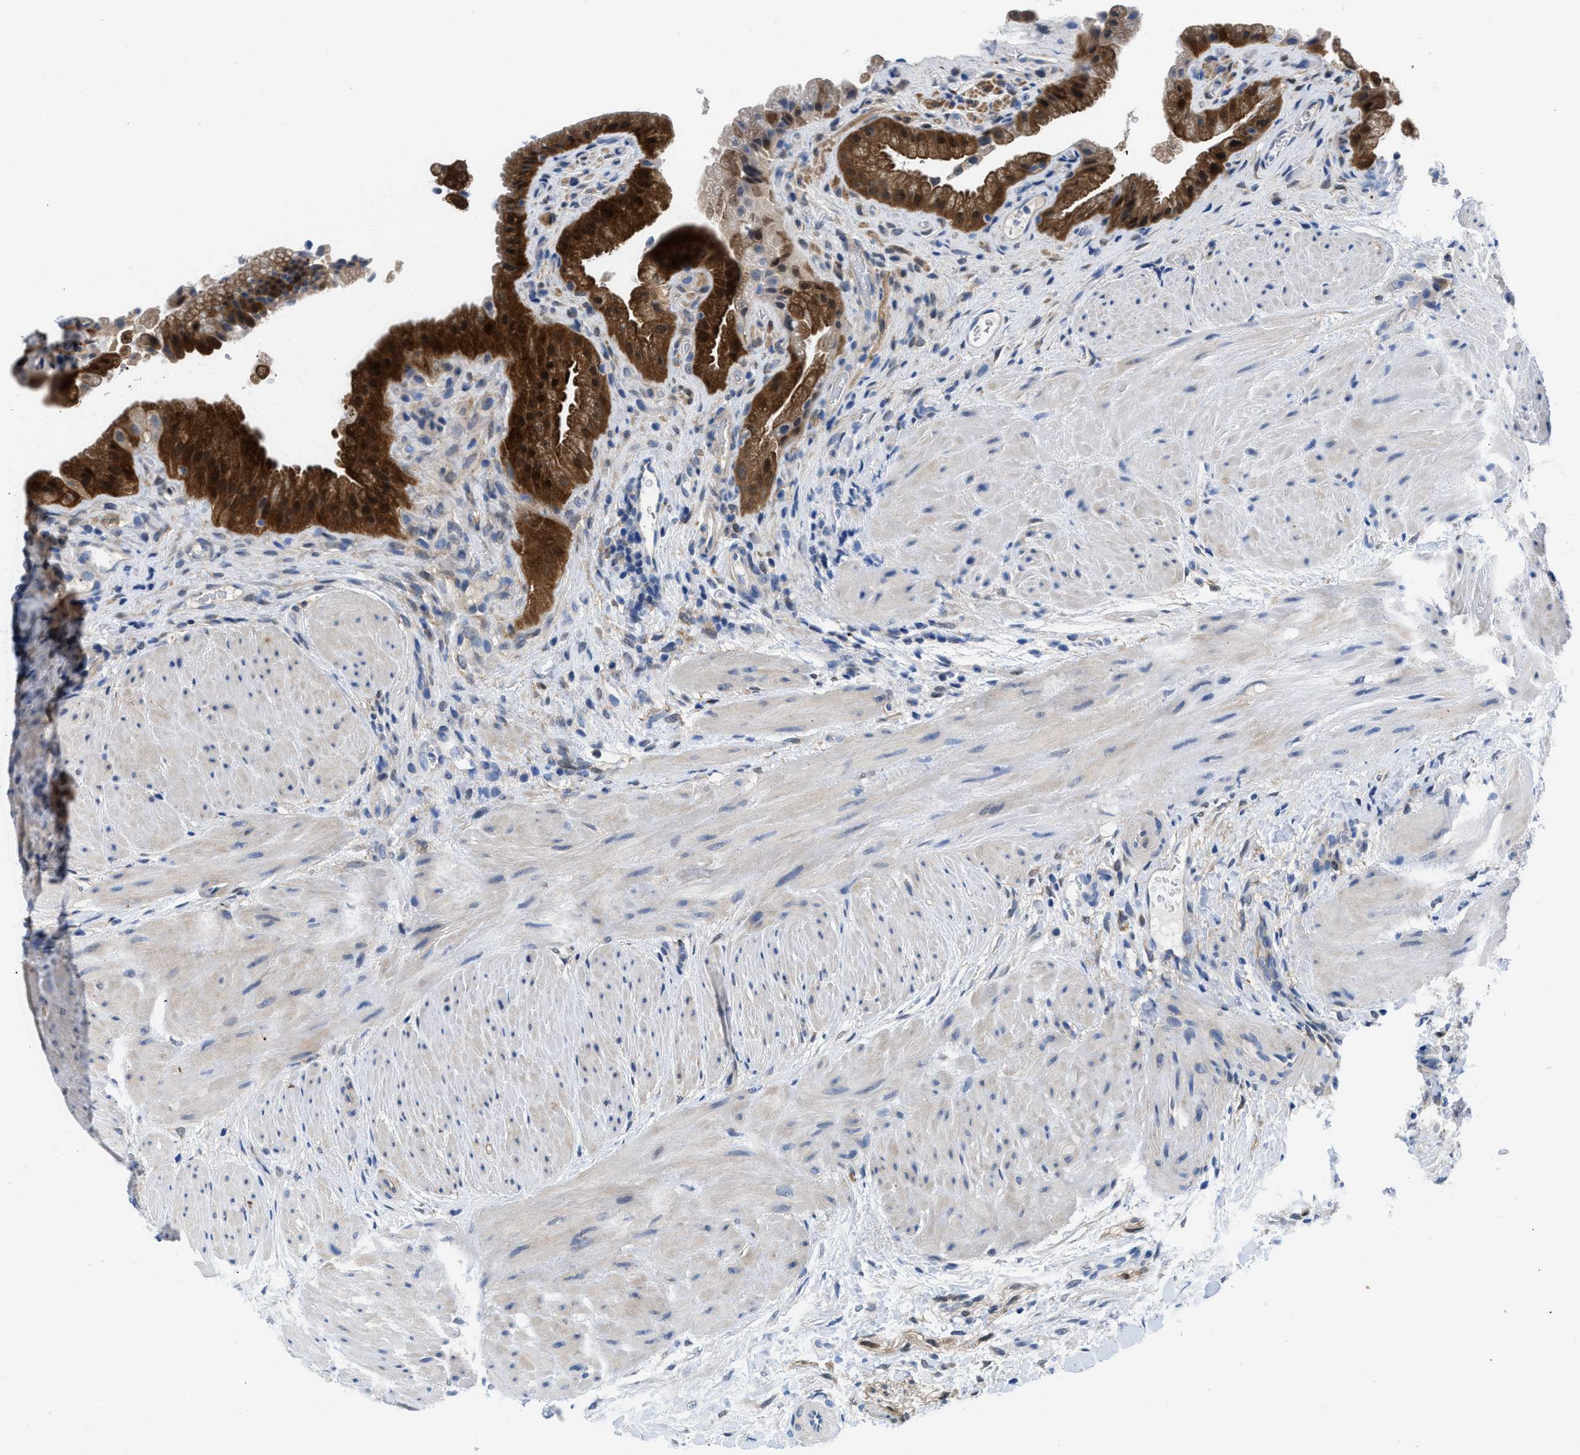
{"staining": {"intensity": "strong", "quantity": ">75%", "location": "cytoplasmic/membranous,nuclear"}, "tissue": "gallbladder", "cell_type": "Glandular cells", "image_type": "normal", "snomed": [{"axis": "morphology", "description": "Normal tissue, NOS"}, {"axis": "topography", "description": "Gallbladder"}], "caption": "Gallbladder stained with DAB (3,3'-diaminobenzidine) IHC shows high levels of strong cytoplasmic/membranous,nuclear expression in approximately >75% of glandular cells.", "gene": "CBR1", "patient": {"sex": "male", "age": 49}}